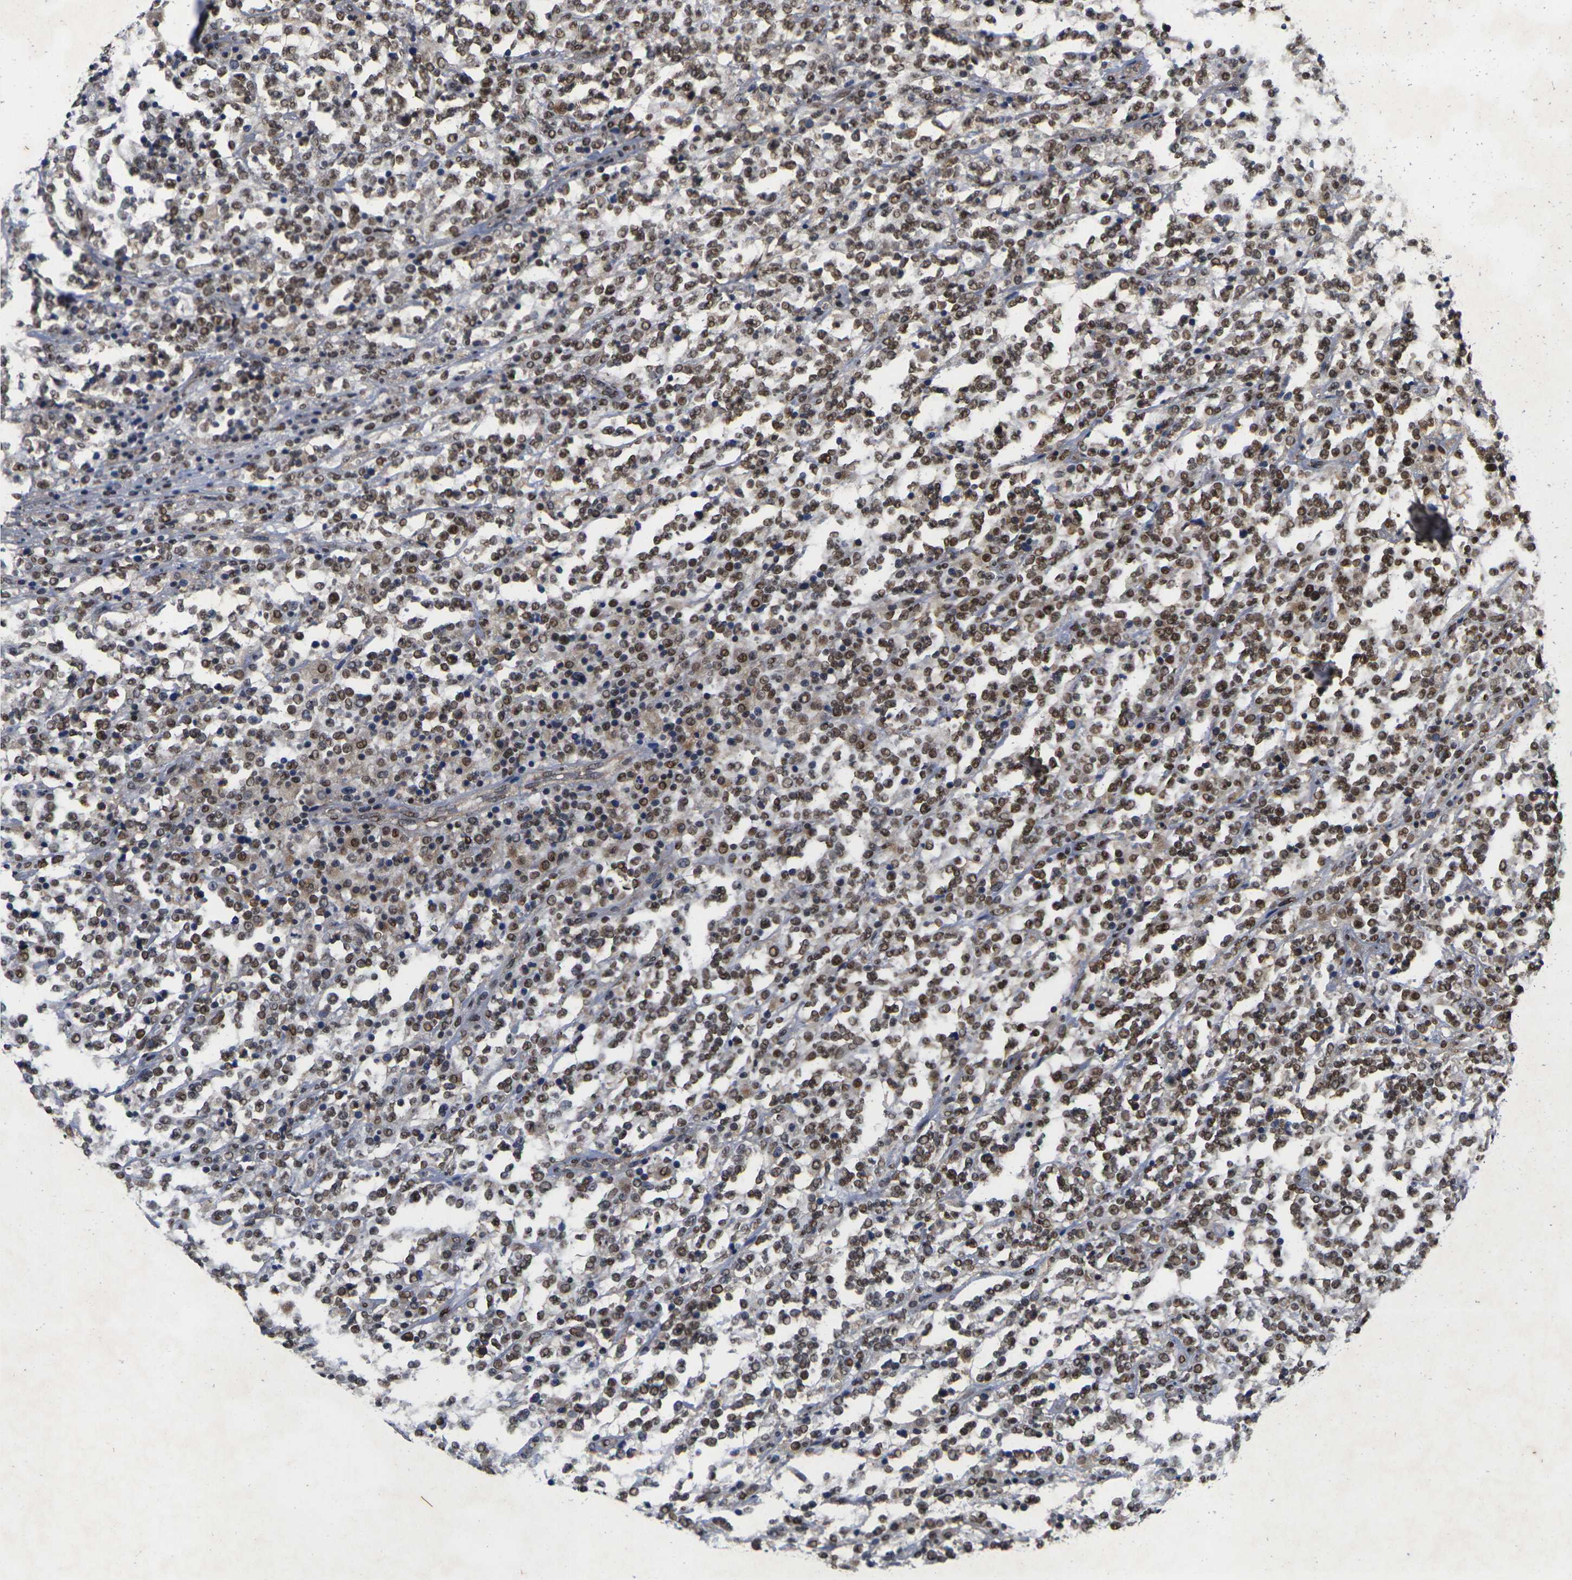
{"staining": {"intensity": "moderate", "quantity": ">75%", "location": "nuclear"}, "tissue": "lymphoma", "cell_type": "Tumor cells", "image_type": "cancer", "snomed": [{"axis": "morphology", "description": "Malignant lymphoma, non-Hodgkin's type, High grade"}, {"axis": "topography", "description": "Soft tissue"}], "caption": "A medium amount of moderate nuclear staining is identified in approximately >75% of tumor cells in high-grade malignant lymphoma, non-Hodgkin's type tissue.", "gene": "GTF2E1", "patient": {"sex": "male", "age": 18}}